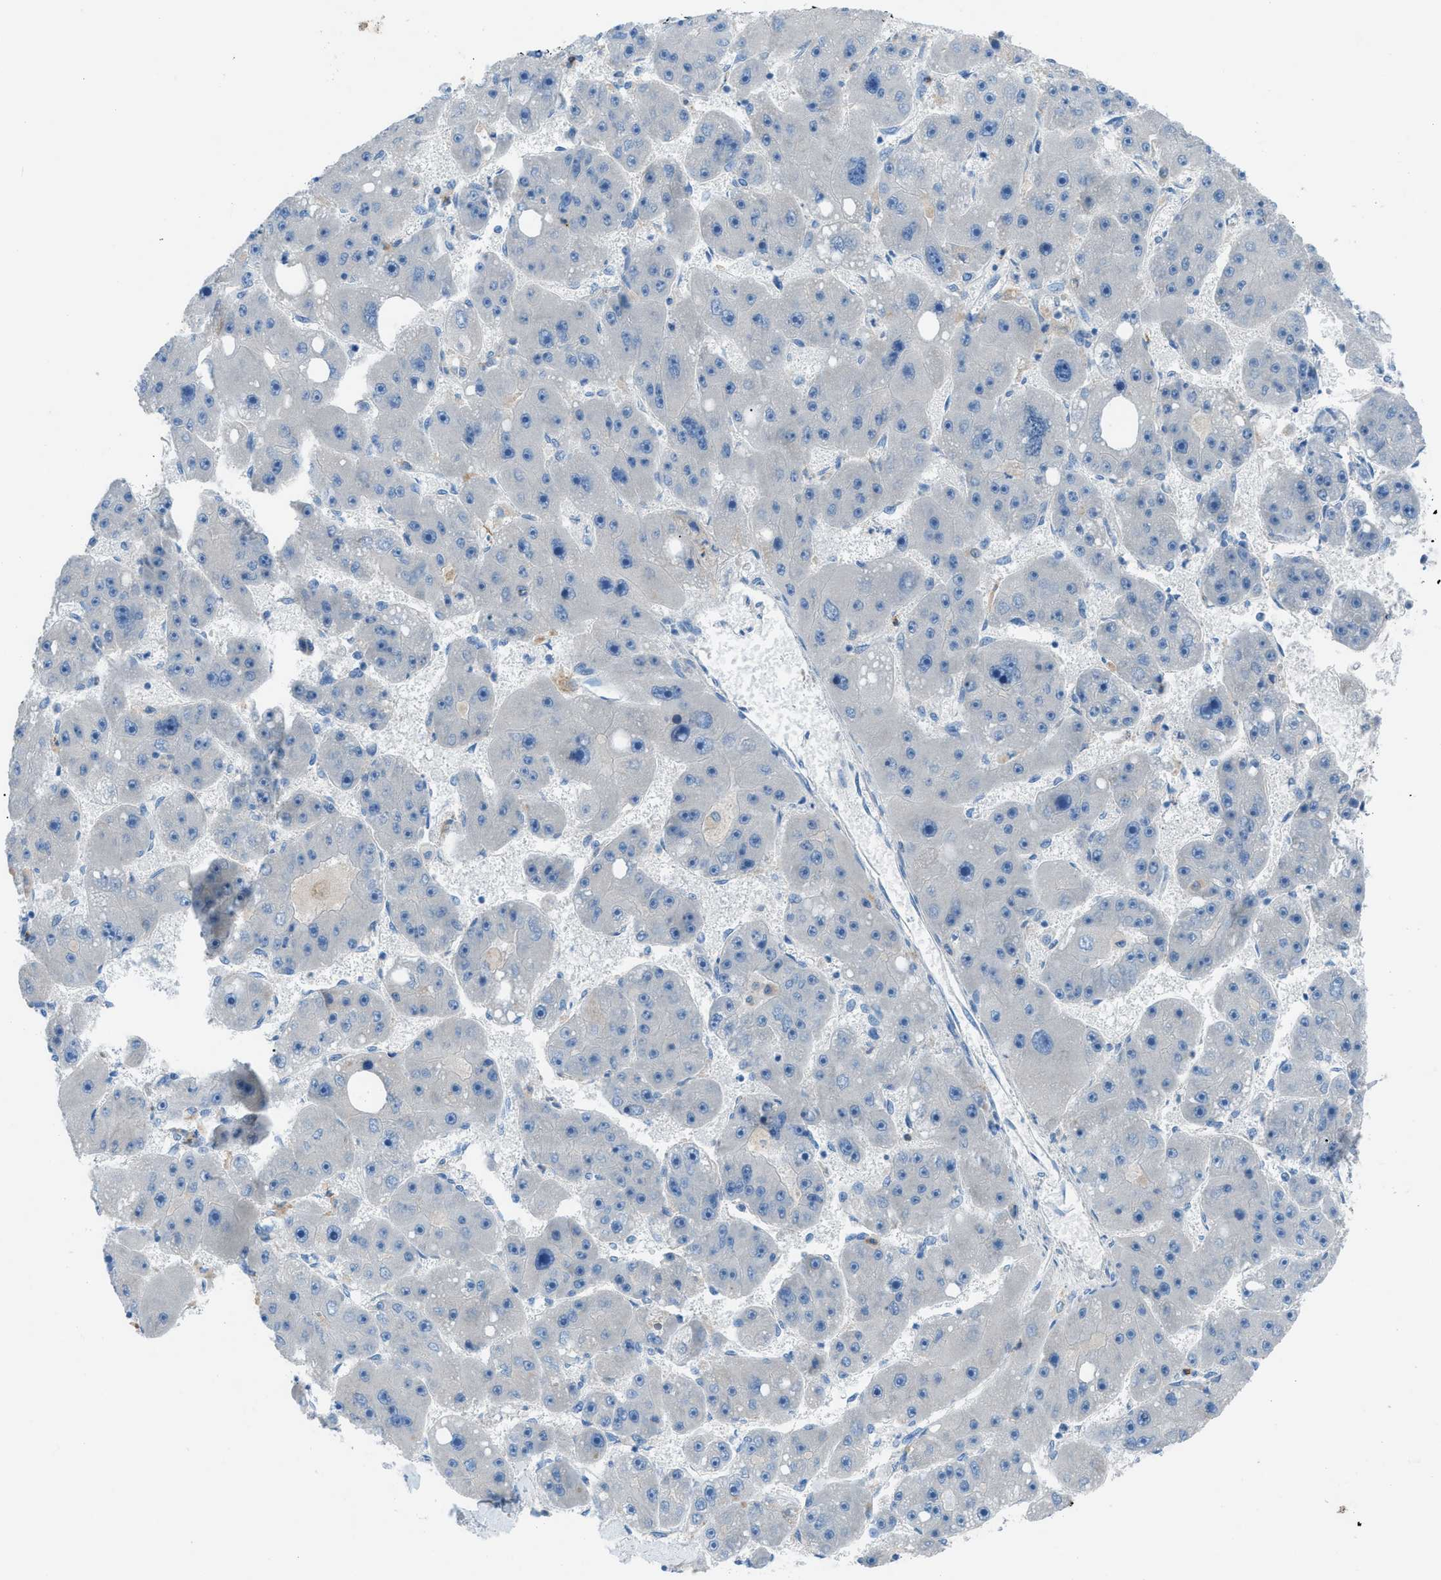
{"staining": {"intensity": "negative", "quantity": "none", "location": "none"}, "tissue": "liver cancer", "cell_type": "Tumor cells", "image_type": "cancer", "snomed": [{"axis": "morphology", "description": "Carcinoma, Hepatocellular, NOS"}, {"axis": "topography", "description": "Liver"}], "caption": "Immunohistochemistry (IHC) of liver cancer shows no positivity in tumor cells. (DAB (3,3'-diaminobenzidine) immunohistochemistry visualized using brightfield microscopy, high magnification).", "gene": "C5AR2", "patient": {"sex": "female", "age": 61}}